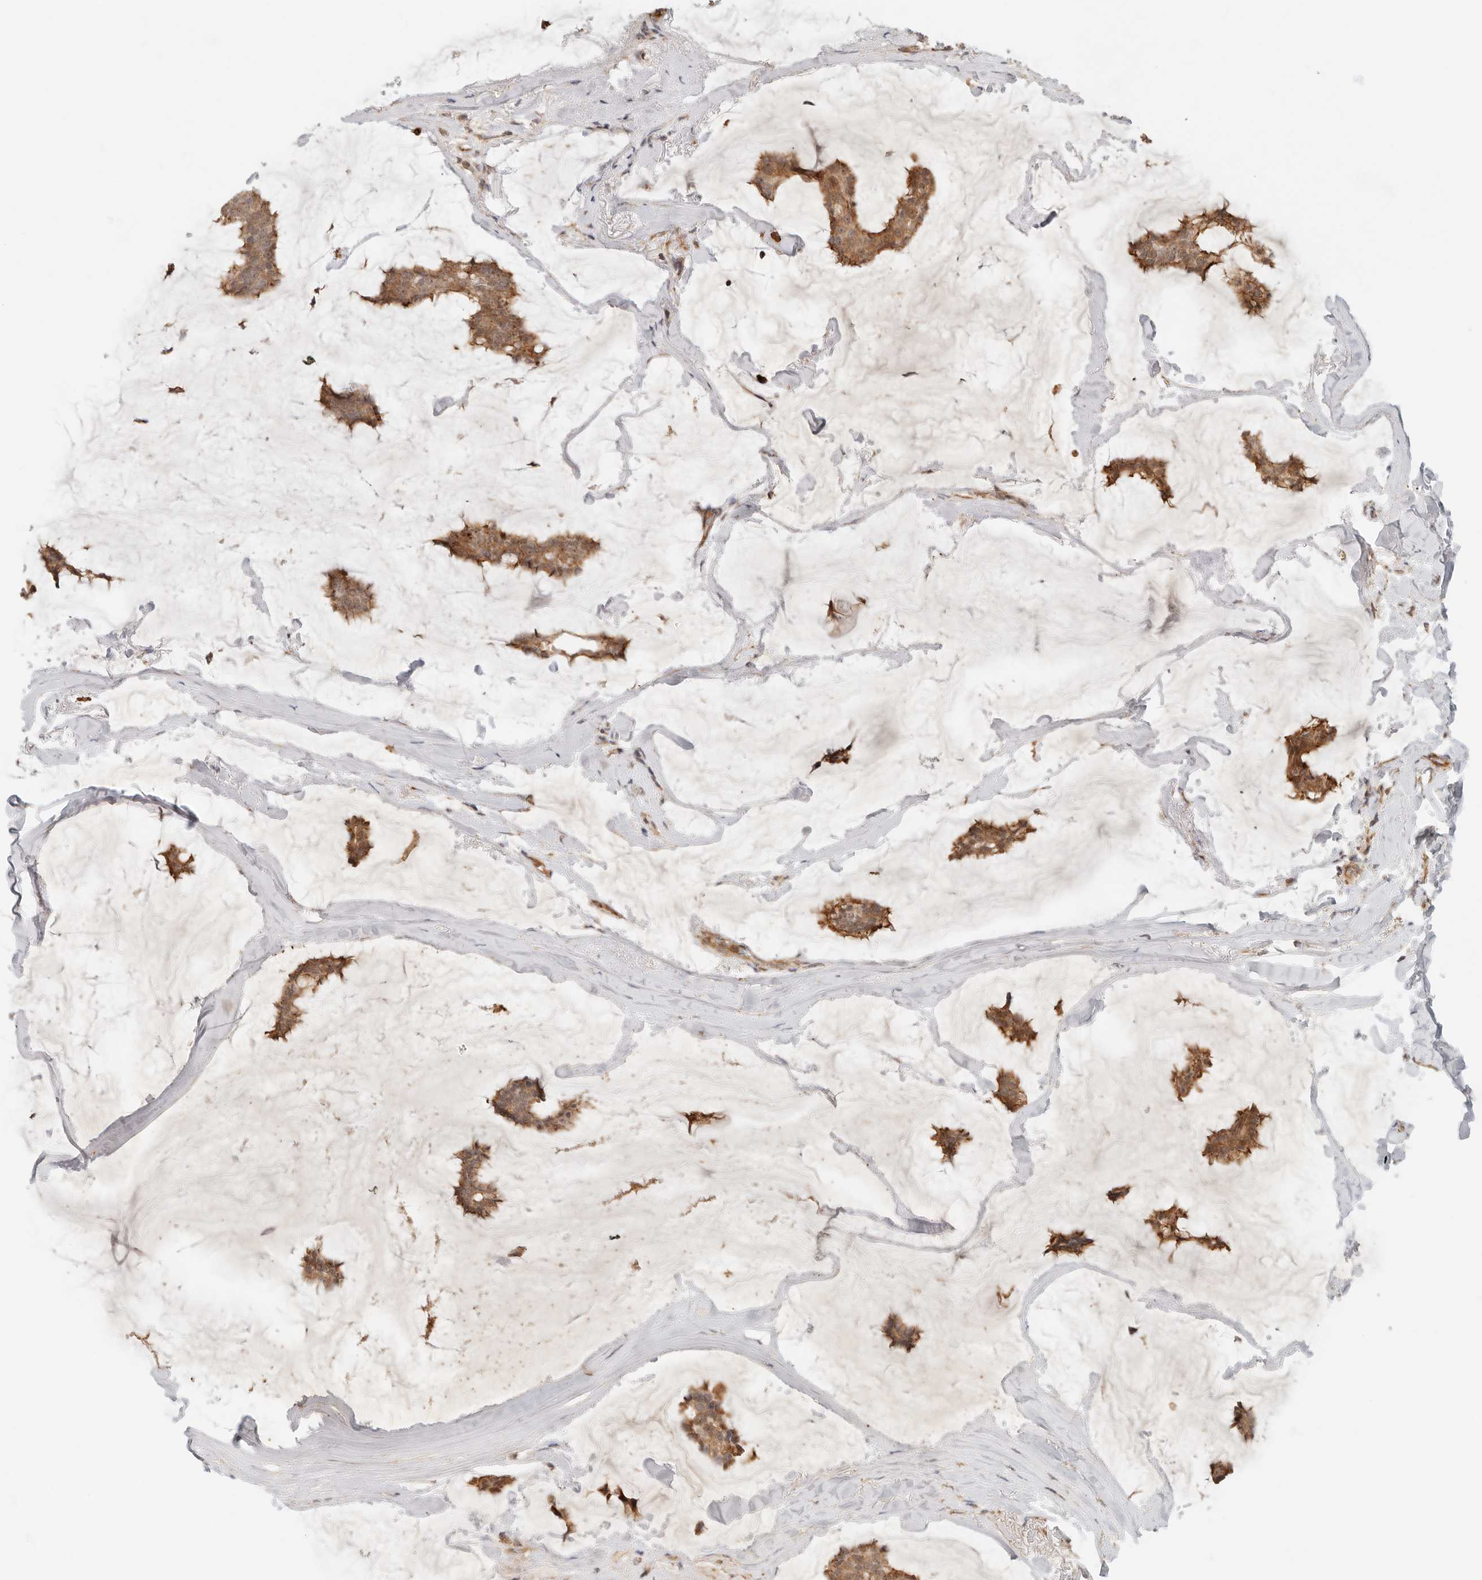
{"staining": {"intensity": "moderate", "quantity": ">75%", "location": "cytoplasmic/membranous,nuclear"}, "tissue": "breast cancer", "cell_type": "Tumor cells", "image_type": "cancer", "snomed": [{"axis": "morphology", "description": "Duct carcinoma"}, {"axis": "topography", "description": "Breast"}], "caption": "A brown stain highlights moderate cytoplasmic/membranous and nuclear positivity of a protein in breast cancer tumor cells.", "gene": "HEXD", "patient": {"sex": "female", "age": 93}}